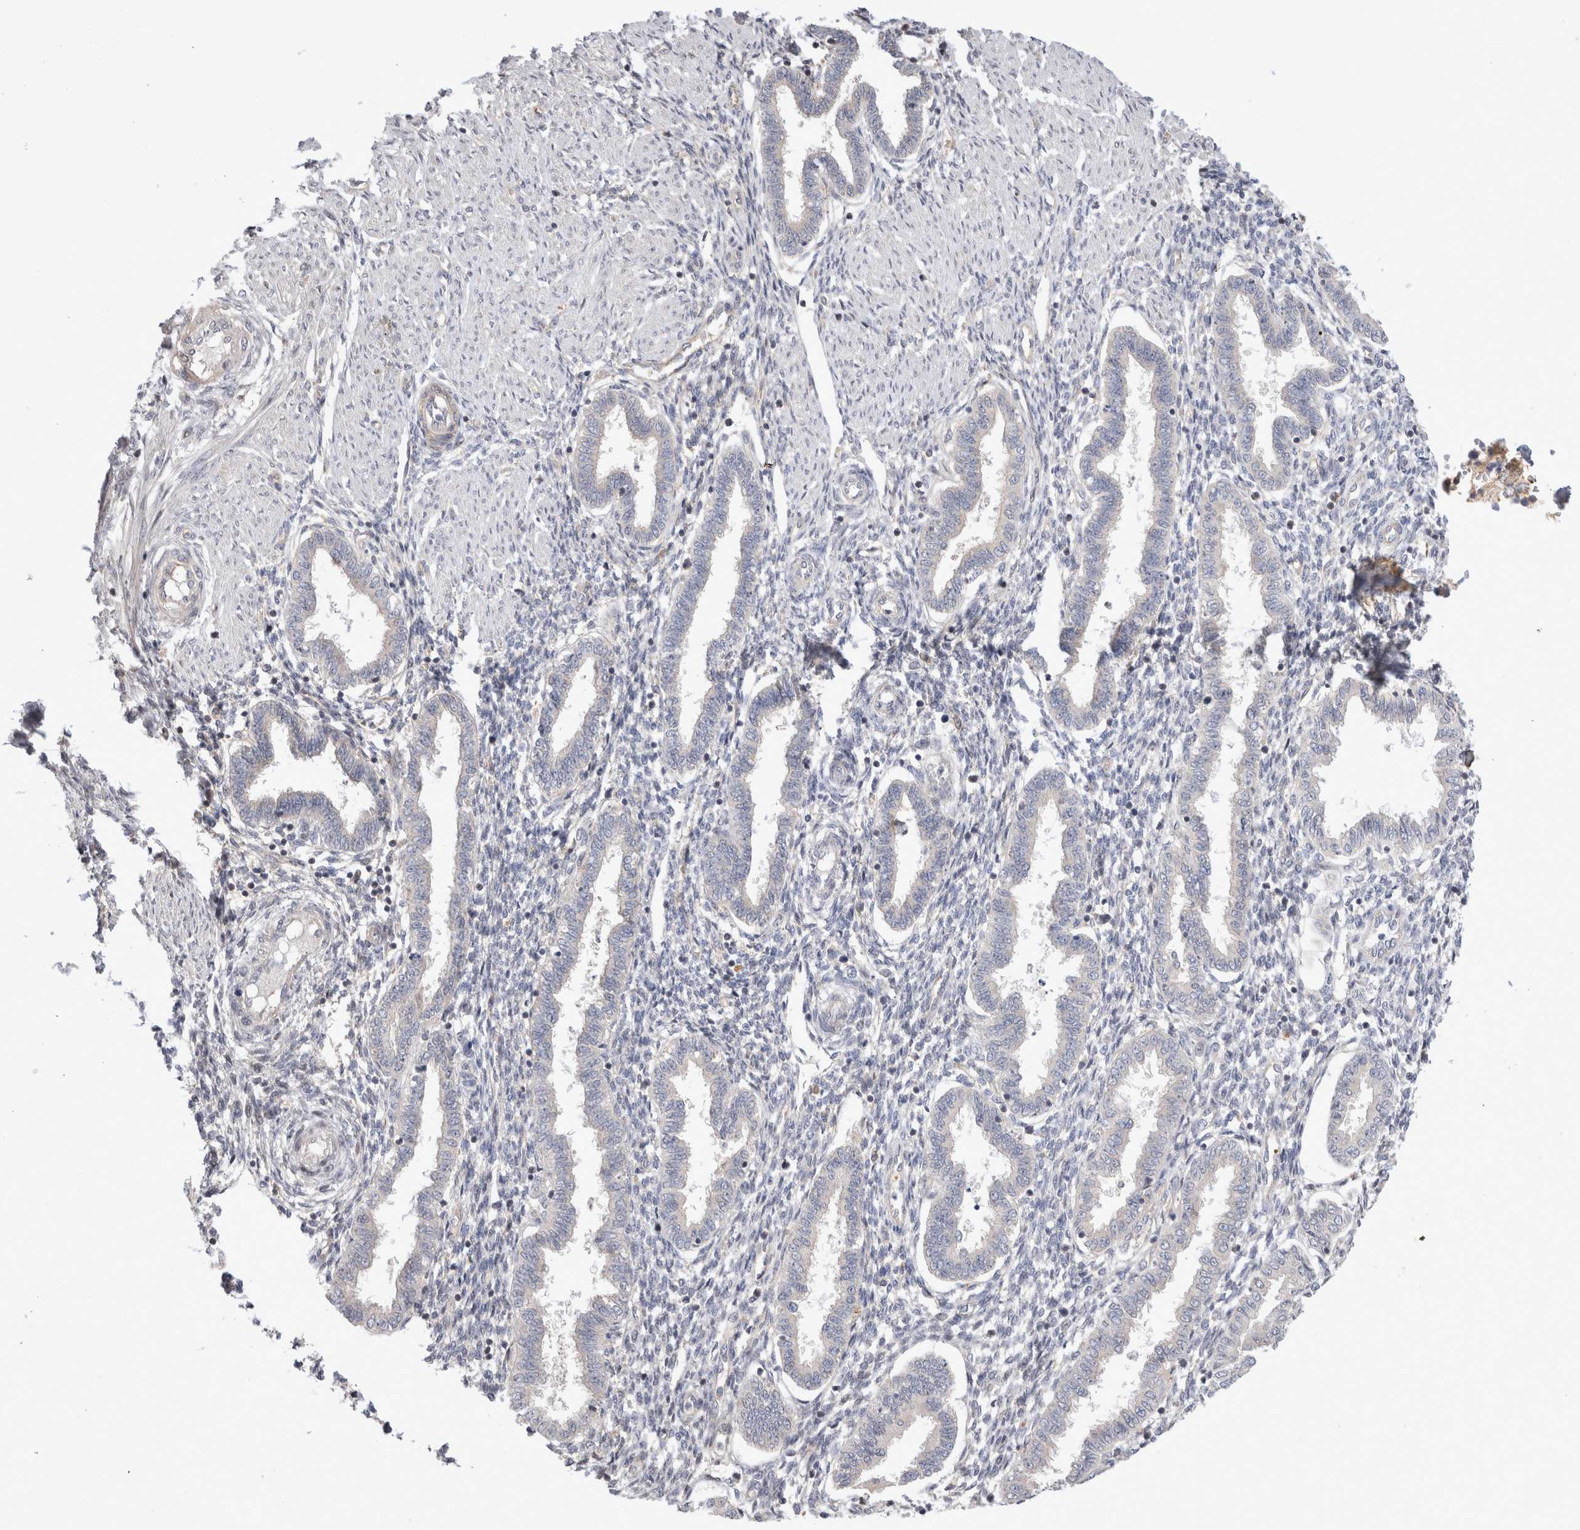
{"staining": {"intensity": "negative", "quantity": "none", "location": "none"}, "tissue": "endometrium", "cell_type": "Cells in endometrial stroma", "image_type": "normal", "snomed": [{"axis": "morphology", "description": "Normal tissue, NOS"}, {"axis": "topography", "description": "Endometrium"}], "caption": "DAB immunohistochemical staining of unremarkable endometrium displays no significant positivity in cells in endometrial stroma. Brightfield microscopy of IHC stained with DAB (brown) and hematoxylin (blue), captured at high magnification.", "gene": "HTT", "patient": {"sex": "female", "age": 33}}